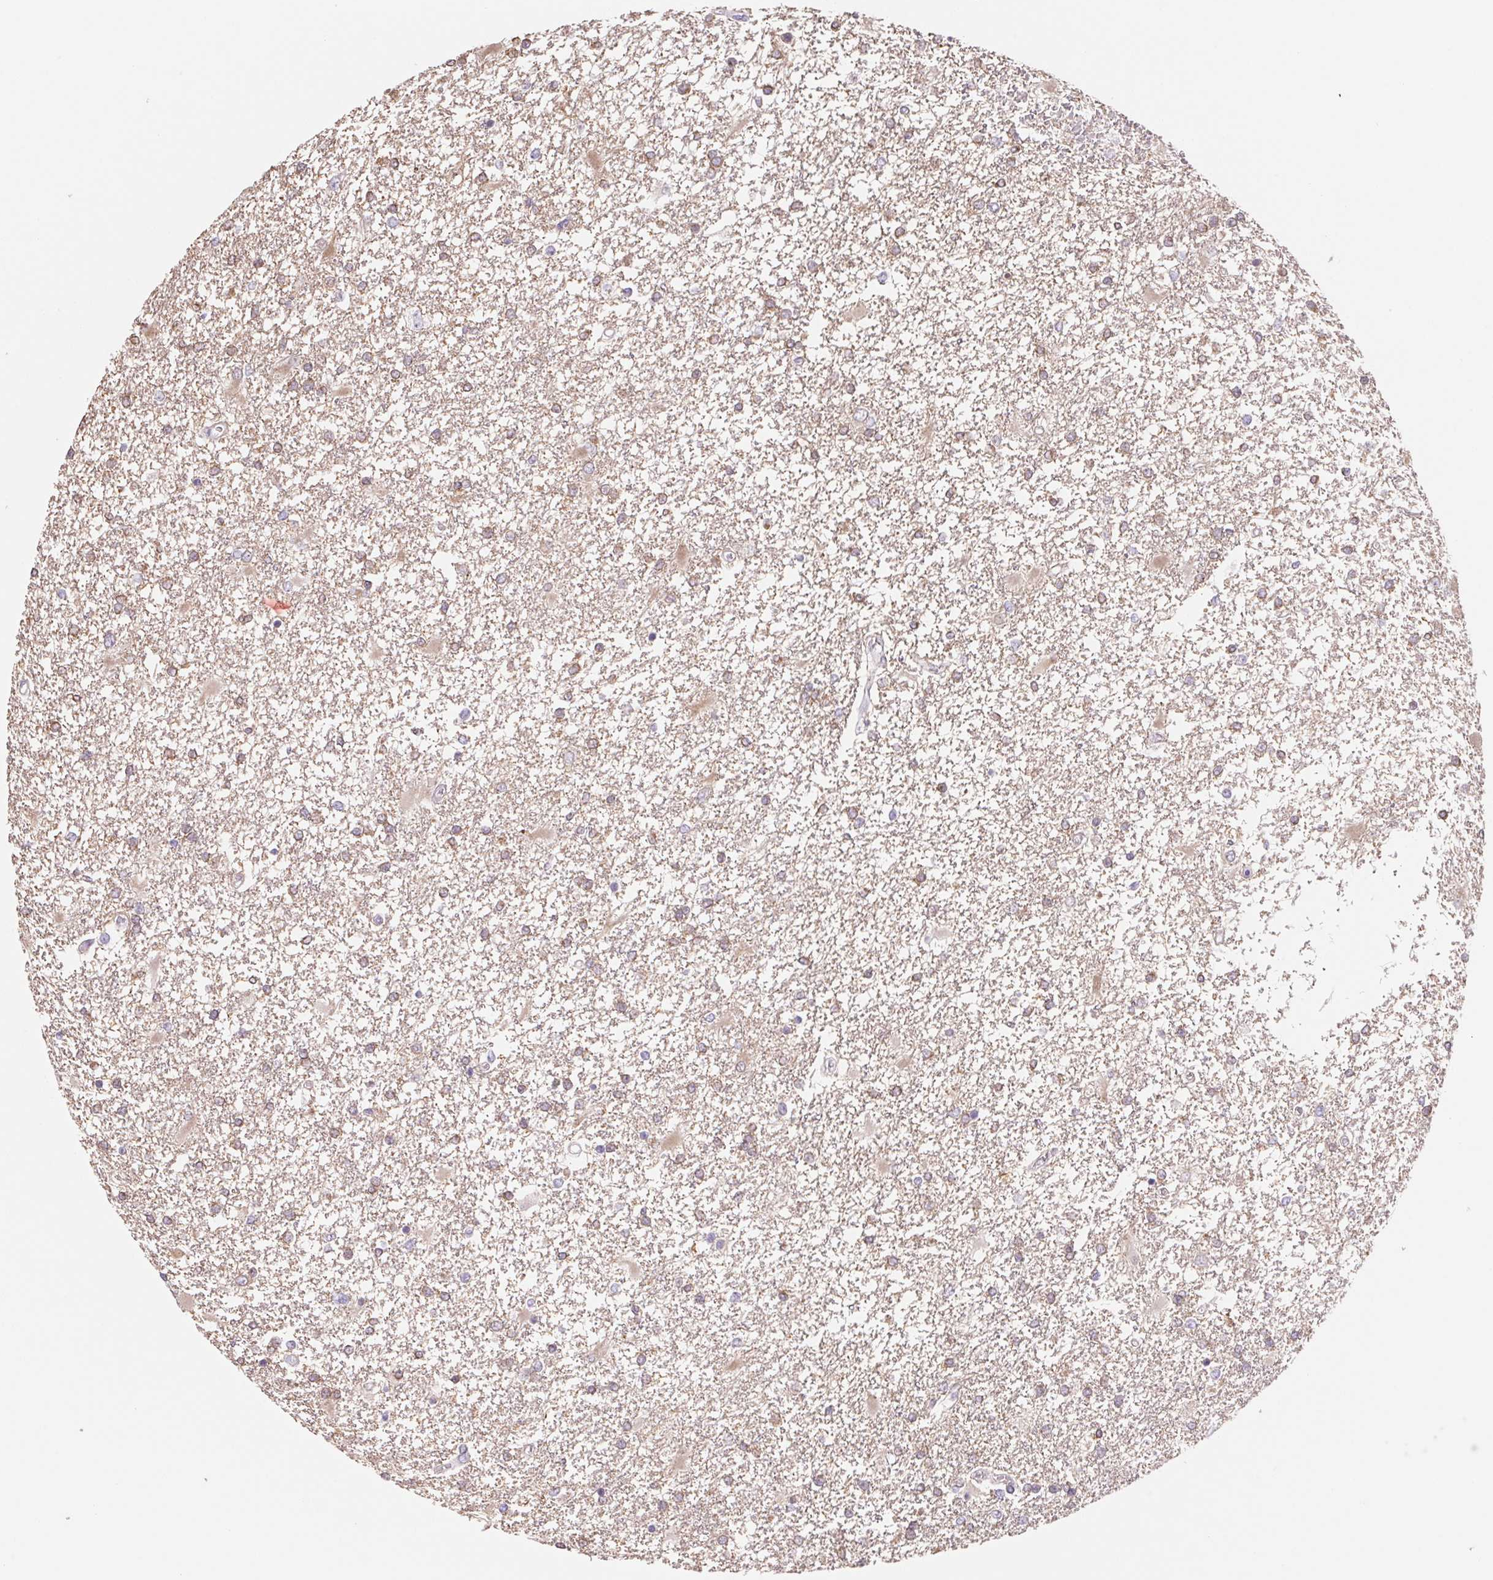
{"staining": {"intensity": "weak", "quantity": ">75%", "location": "cytoplasmic/membranous"}, "tissue": "glioma", "cell_type": "Tumor cells", "image_type": "cancer", "snomed": [{"axis": "morphology", "description": "Glioma, malignant, High grade"}, {"axis": "topography", "description": "Cerebral cortex"}], "caption": "Immunohistochemical staining of glioma exhibits weak cytoplasmic/membranous protein expression in approximately >75% of tumor cells.", "gene": "CTNND2", "patient": {"sex": "male", "age": 79}}